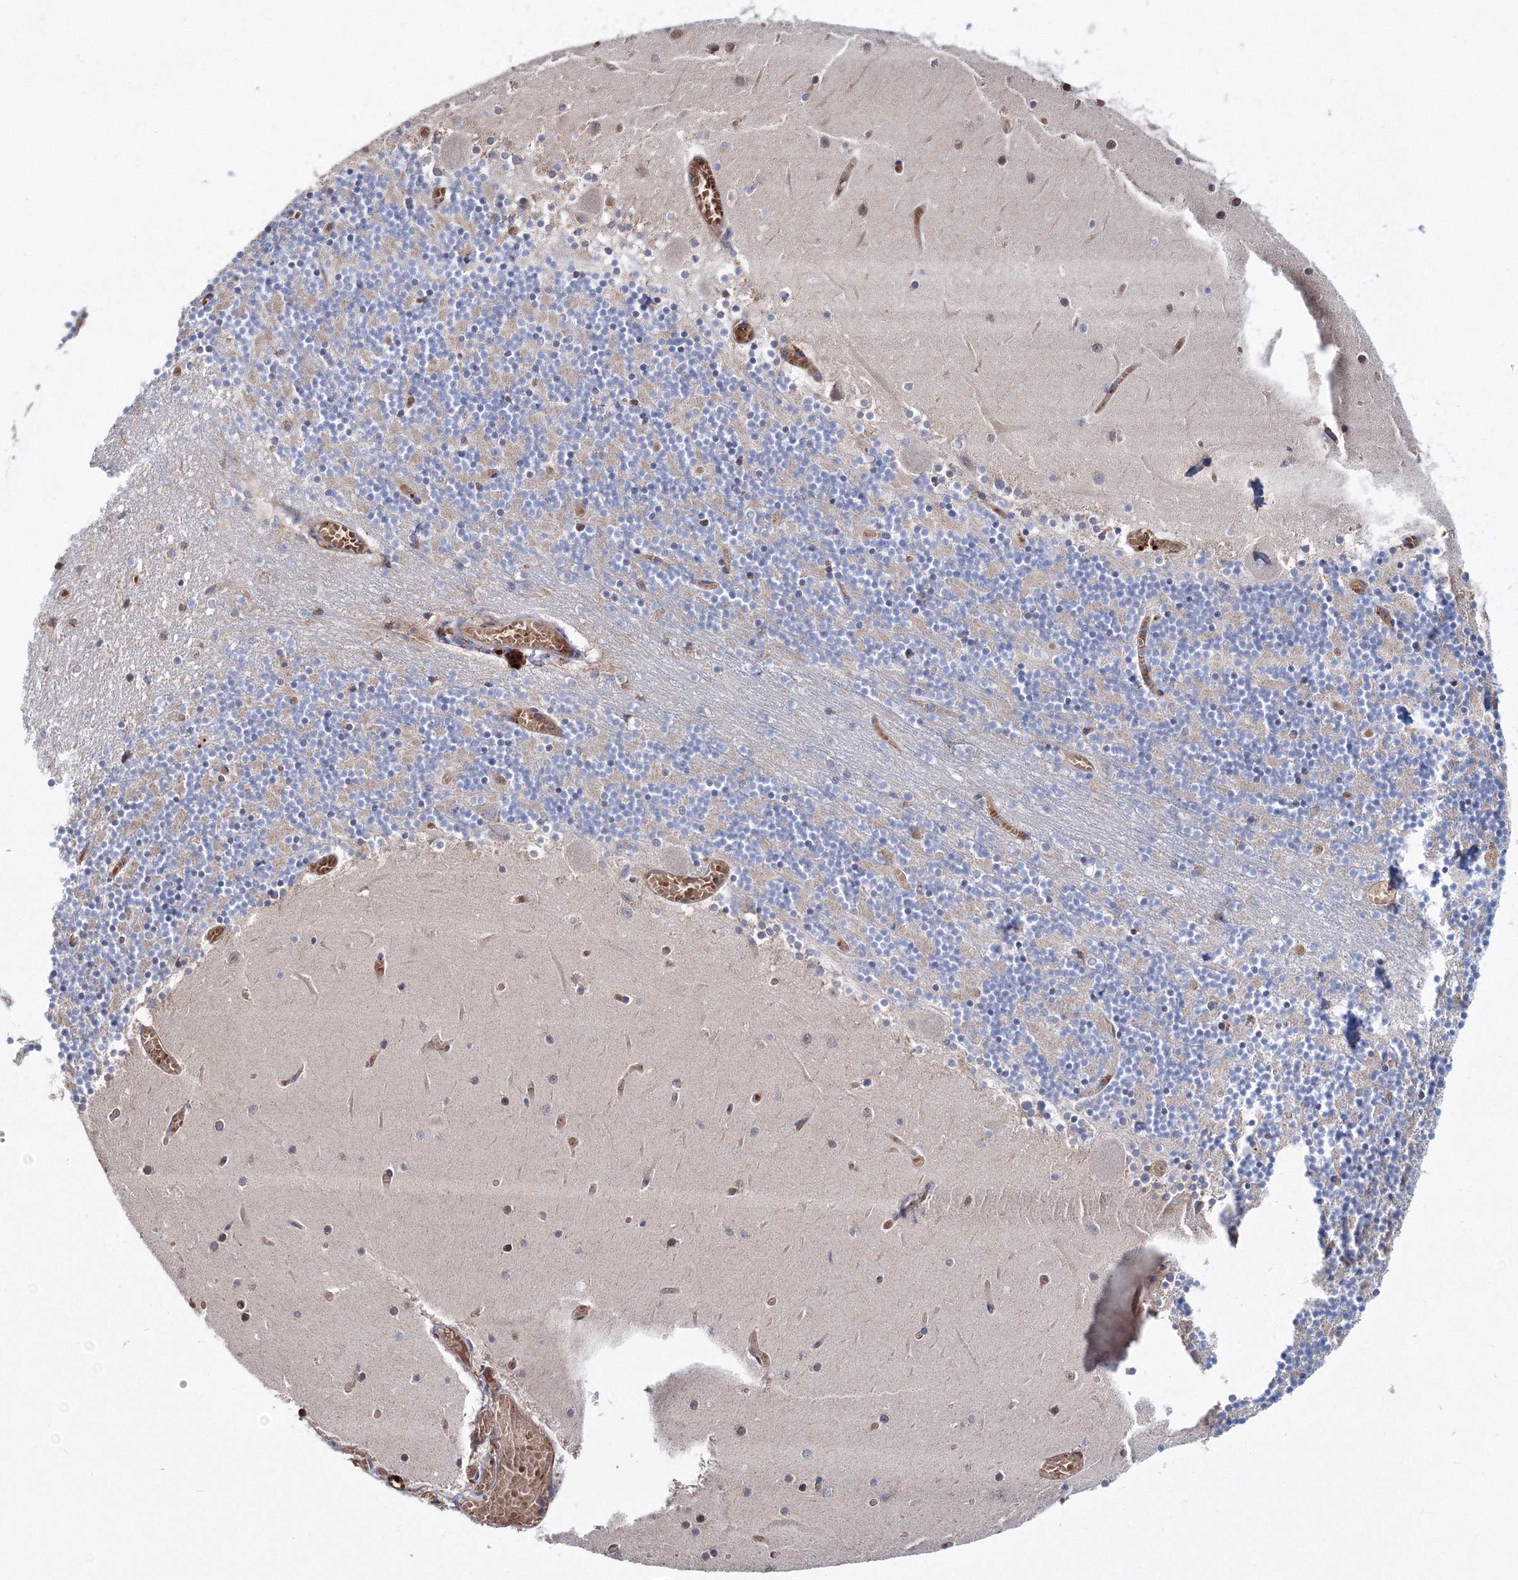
{"staining": {"intensity": "negative", "quantity": "none", "location": "none"}, "tissue": "cerebellum", "cell_type": "Cells in granular layer", "image_type": "normal", "snomed": [{"axis": "morphology", "description": "Normal tissue, NOS"}, {"axis": "topography", "description": "Cerebellum"}], "caption": "Immunohistochemistry of benign cerebellum reveals no positivity in cells in granular layer. The staining was performed using DAB to visualize the protein expression in brown, while the nuclei were stained in blue with hematoxylin (Magnification: 20x).", "gene": "VPS8", "patient": {"sex": "female", "age": 28}}